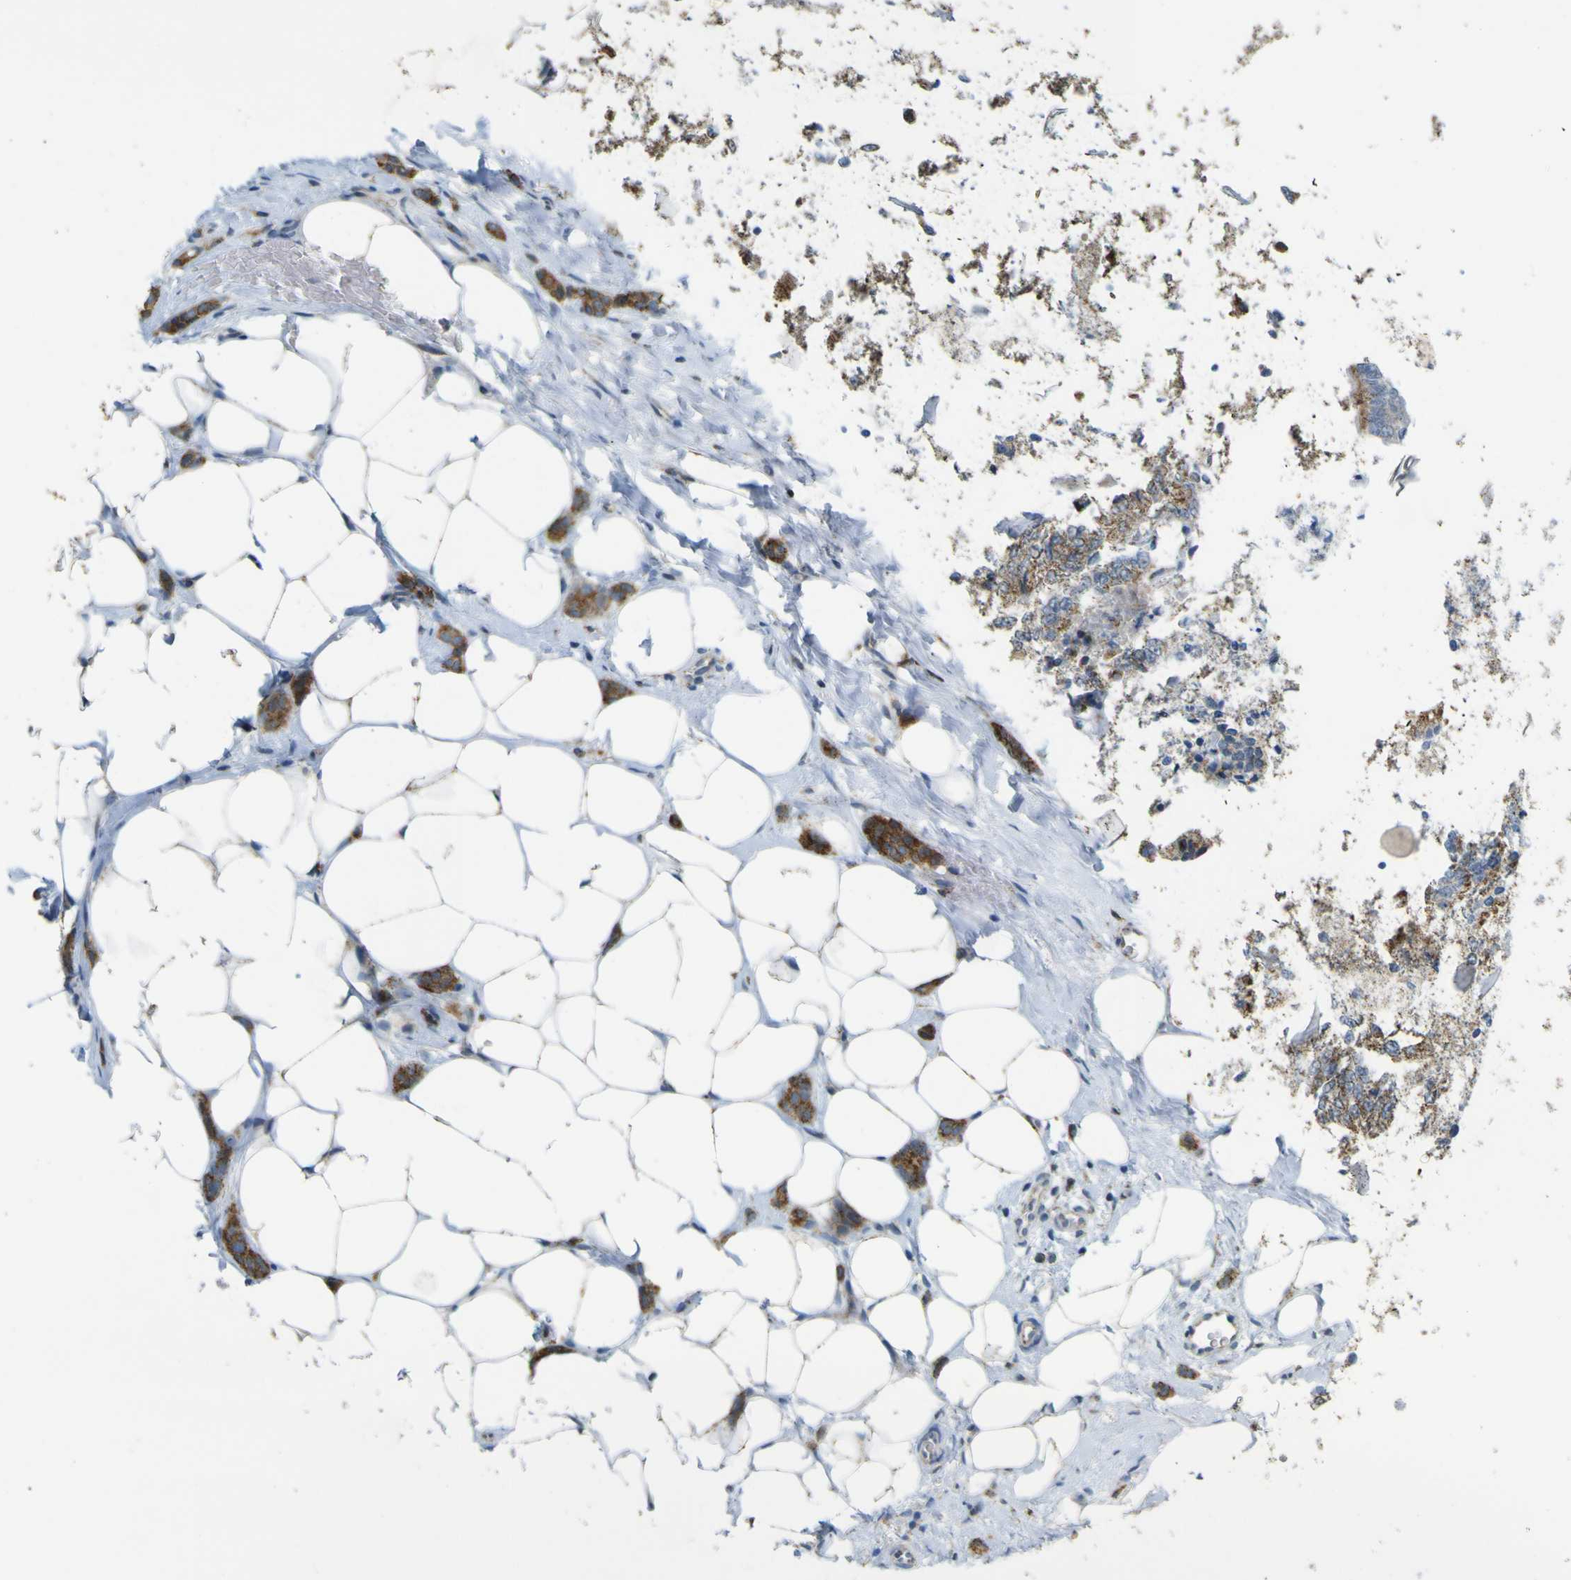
{"staining": {"intensity": "moderate", "quantity": ">75%", "location": "cytoplasmic/membranous"}, "tissue": "breast cancer", "cell_type": "Tumor cells", "image_type": "cancer", "snomed": [{"axis": "morphology", "description": "Lobular carcinoma"}, {"axis": "topography", "description": "Skin"}, {"axis": "topography", "description": "Breast"}], "caption": "IHC (DAB (3,3'-diaminobenzidine)) staining of human breast cancer reveals moderate cytoplasmic/membranous protein positivity in approximately >75% of tumor cells. (brown staining indicates protein expression, while blue staining denotes nuclei).", "gene": "ACBD5", "patient": {"sex": "female", "age": 46}}